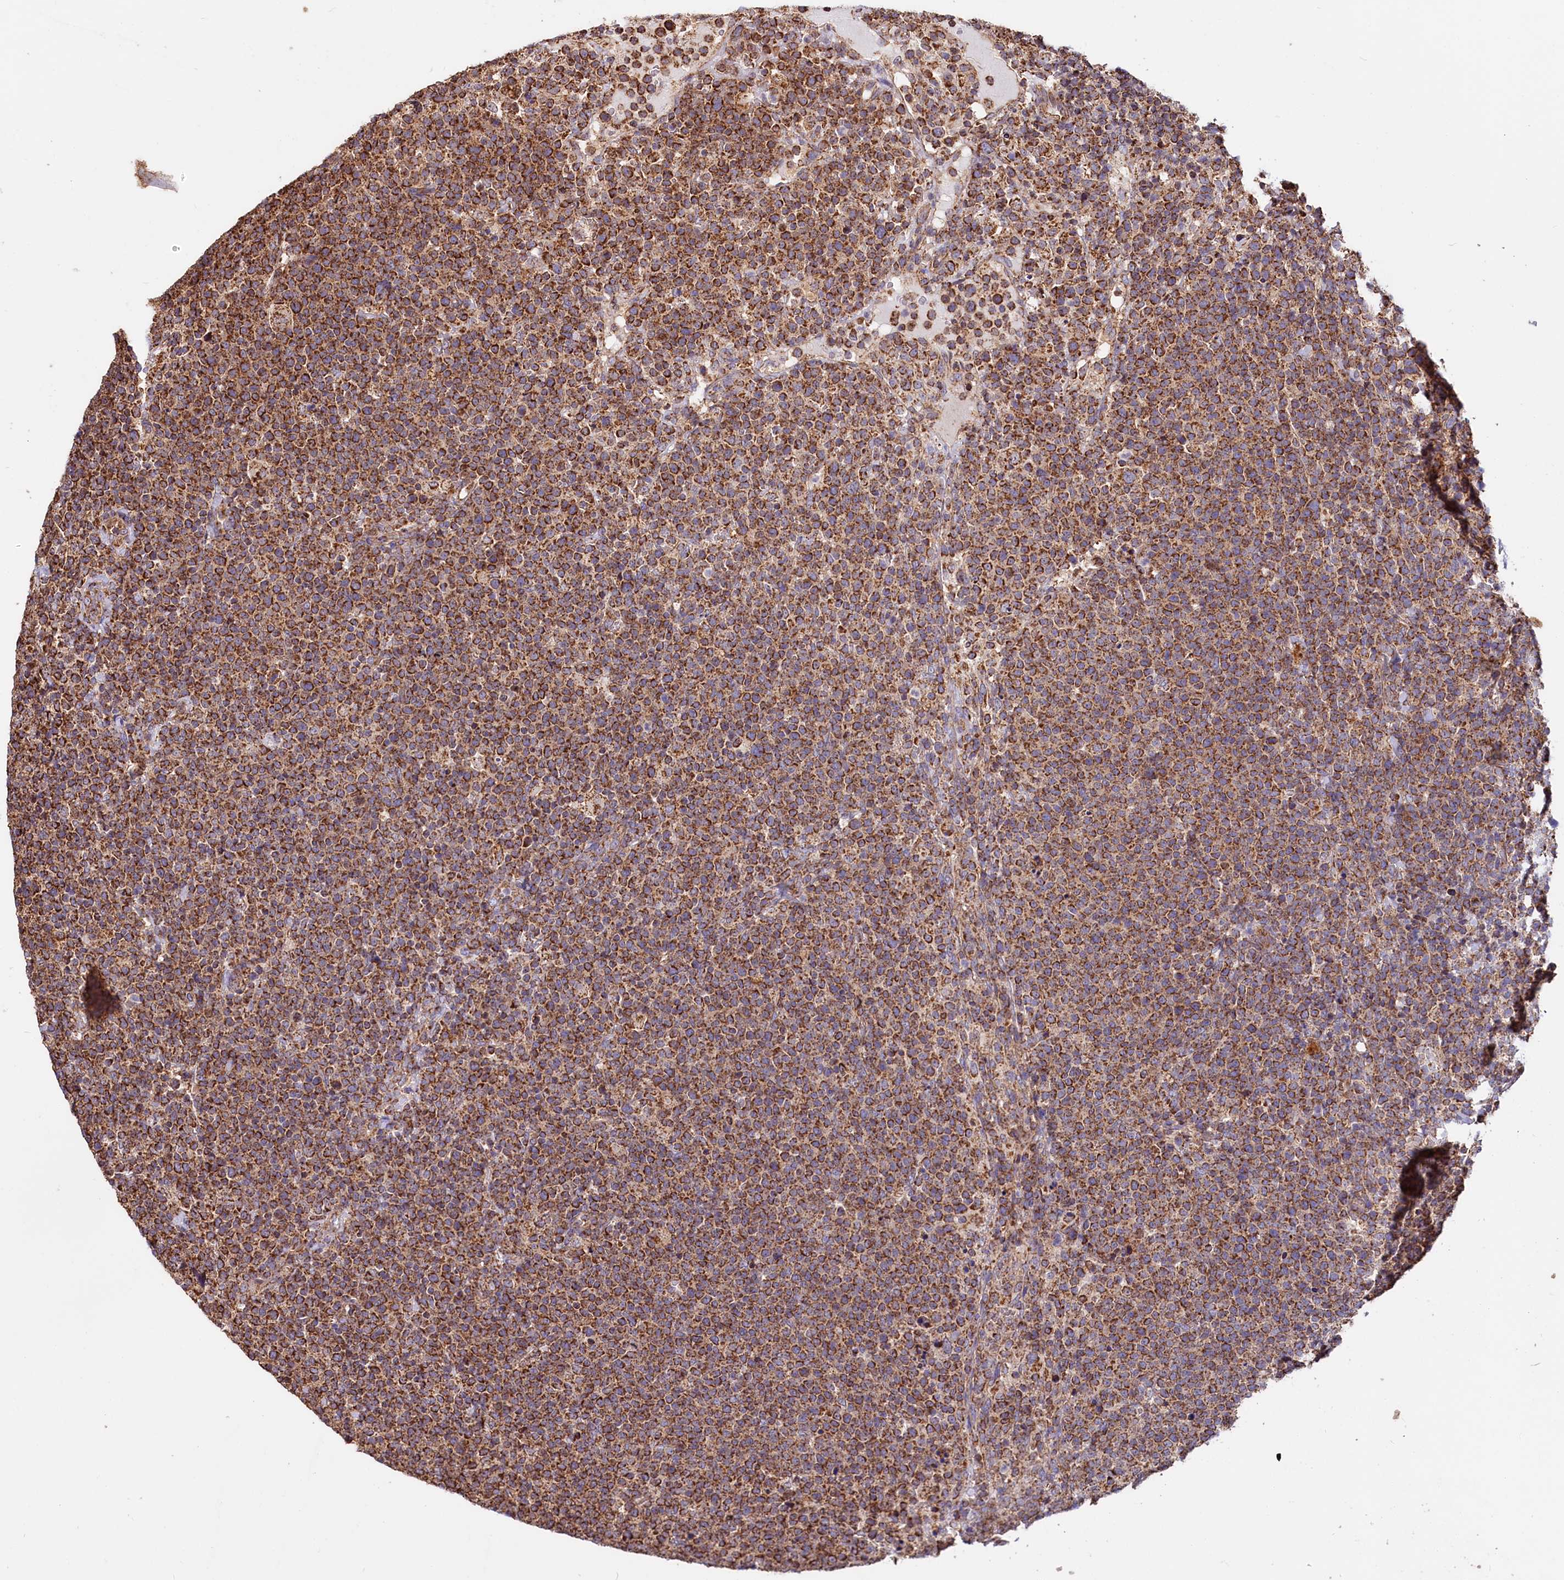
{"staining": {"intensity": "moderate", "quantity": ">75%", "location": "cytoplasmic/membranous"}, "tissue": "lymphoma", "cell_type": "Tumor cells", "image_type": "cancer", "snomed": [{"axis": "morphology", "description": "Malignant lymphoma, non-Hodgkin's type, High grade"}, {"axis": "topography", "description": "Lymph node"}], "caption": "This is a micrograph of immunohistochemistry (IHC) staining of lymphoma, which shows moderate staining in the cytoplasmic/membranous of tumor cells.", "gene": "NUDT15", "patient": {"sex": "male", "age": 61}}